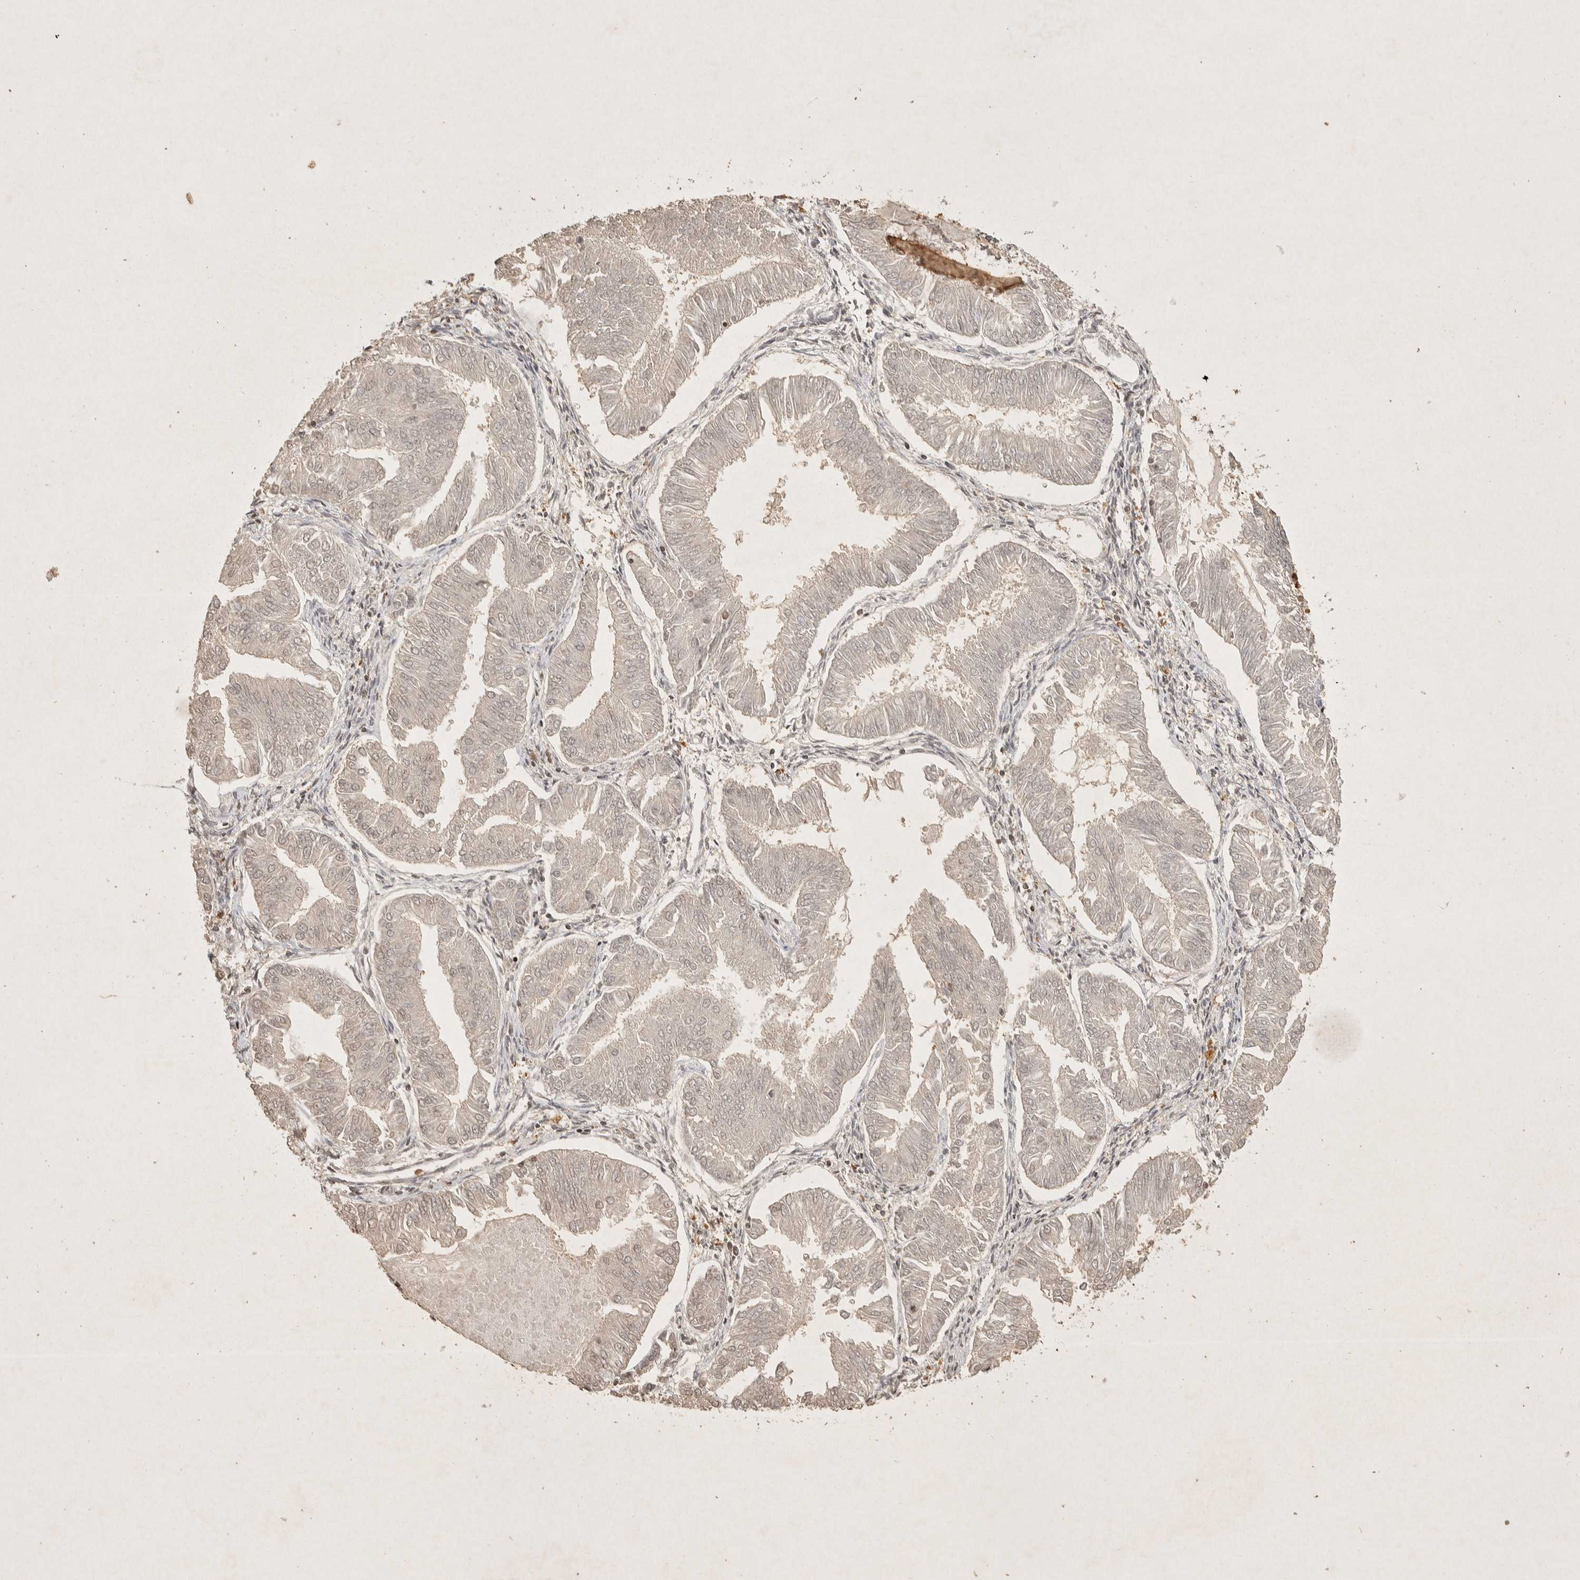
{"staining": {"intensity": "negative", "quantity": "none", "location": "none"}, "tissue": "endometrial cancer", "cell_type": "Tumor cells", "image_type": "cancer", "snomed": [{"axis": "morphology", "description": "Adenocarcinoma, NOS"}, {"axis": "topography", "description": "Endometrium"}], "caption": "Immunohistochemical staining of human adenocarcinoma (endometrial) displays no significant positivity in tumor cells.", "gene": "RAC2", "patient": {"sex": "female", "age": 53}}